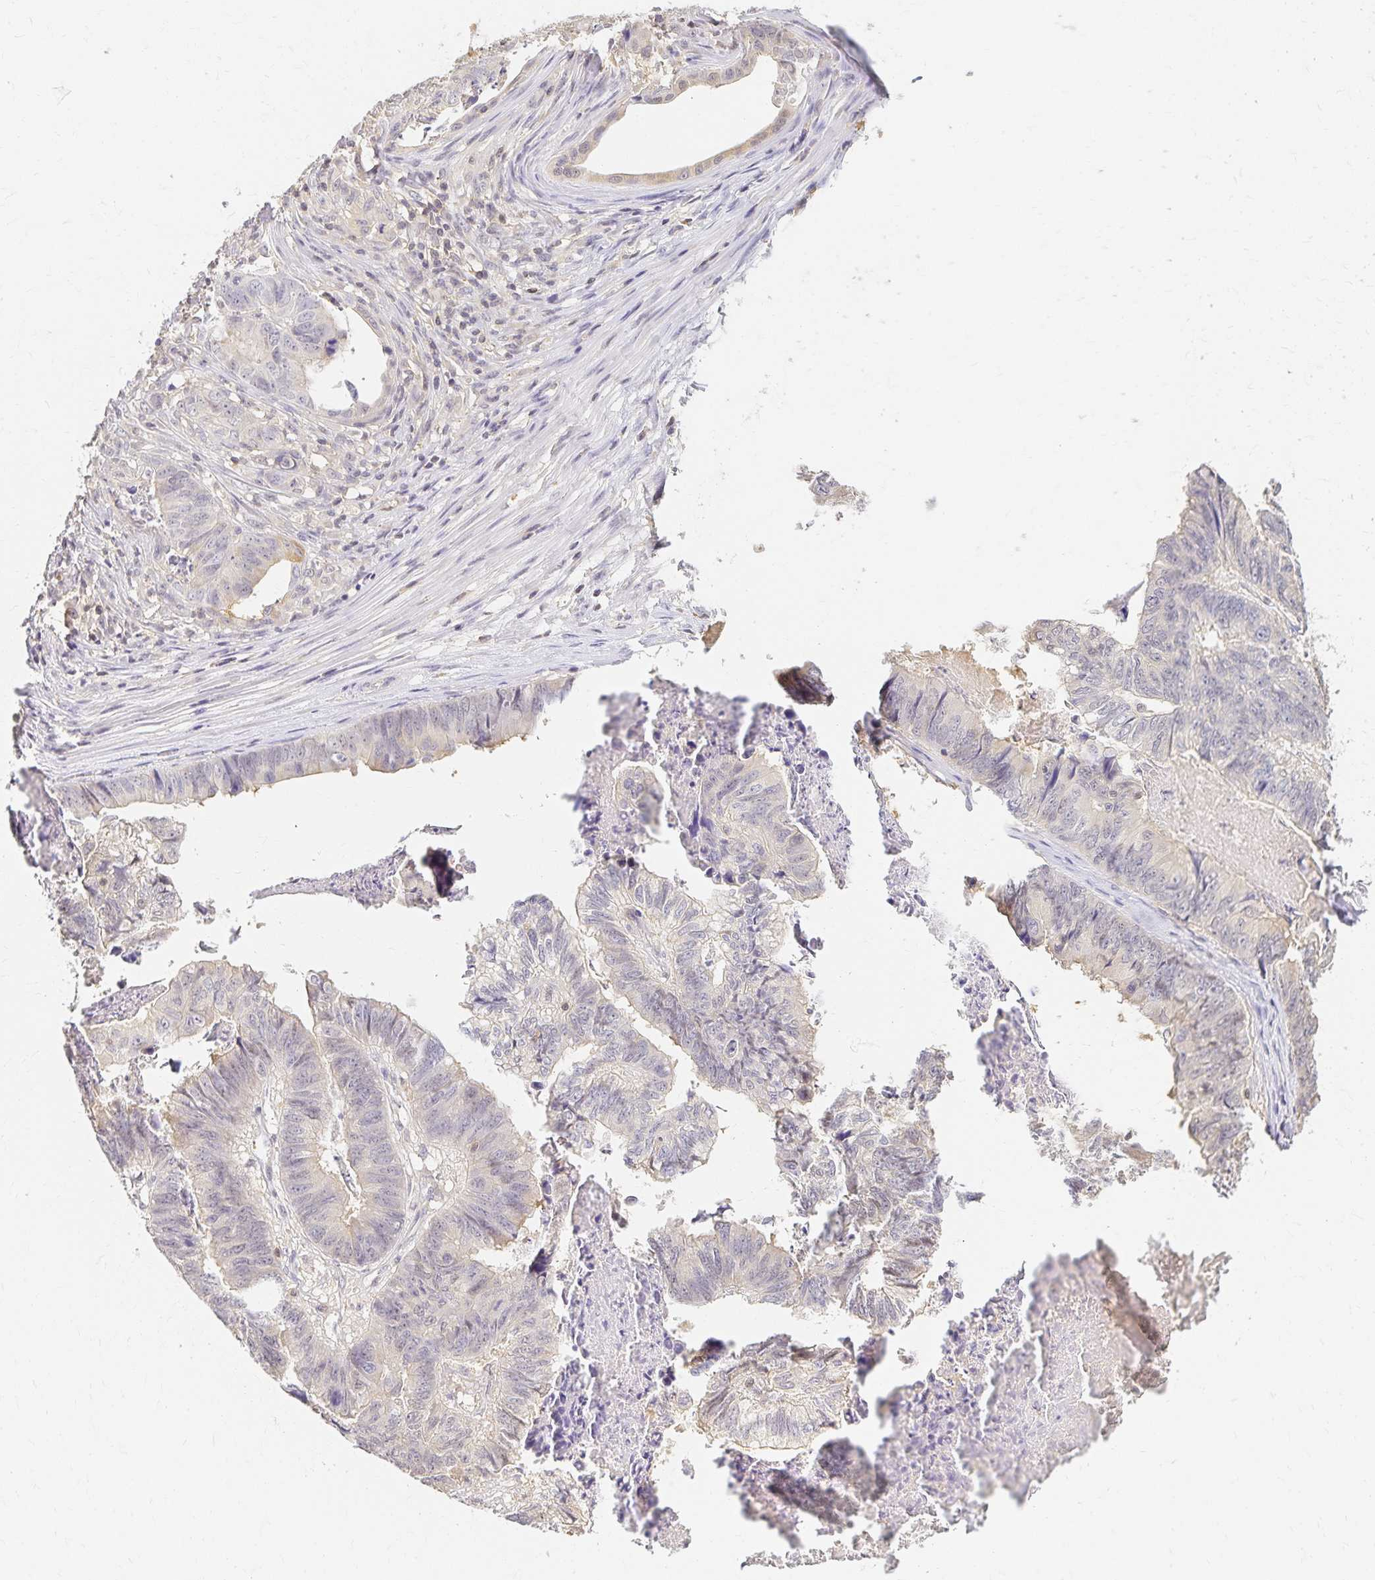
{"staining": {"intensity": "negative", "quantity": "none", "location": "none"}, "tissue": "stomach cancer", "cell_type": "Tumor cells", "image_type": "cancer", "snomed": [{"axis": "morphology", "description": "Adenocarcinoma, NOS"}, {"axis": "topography", "description": "Stomach, lower"}], "caption": "The histopathology image exhibits no staining of tumor cells in stomach cancer (adenocarcinoma). The staining is performed using DAB brown chromogen with nuclei counter-stained in using hematoxylin.", "gene": "AZGP1", "patient": {"sex": "male", "age": 77}}